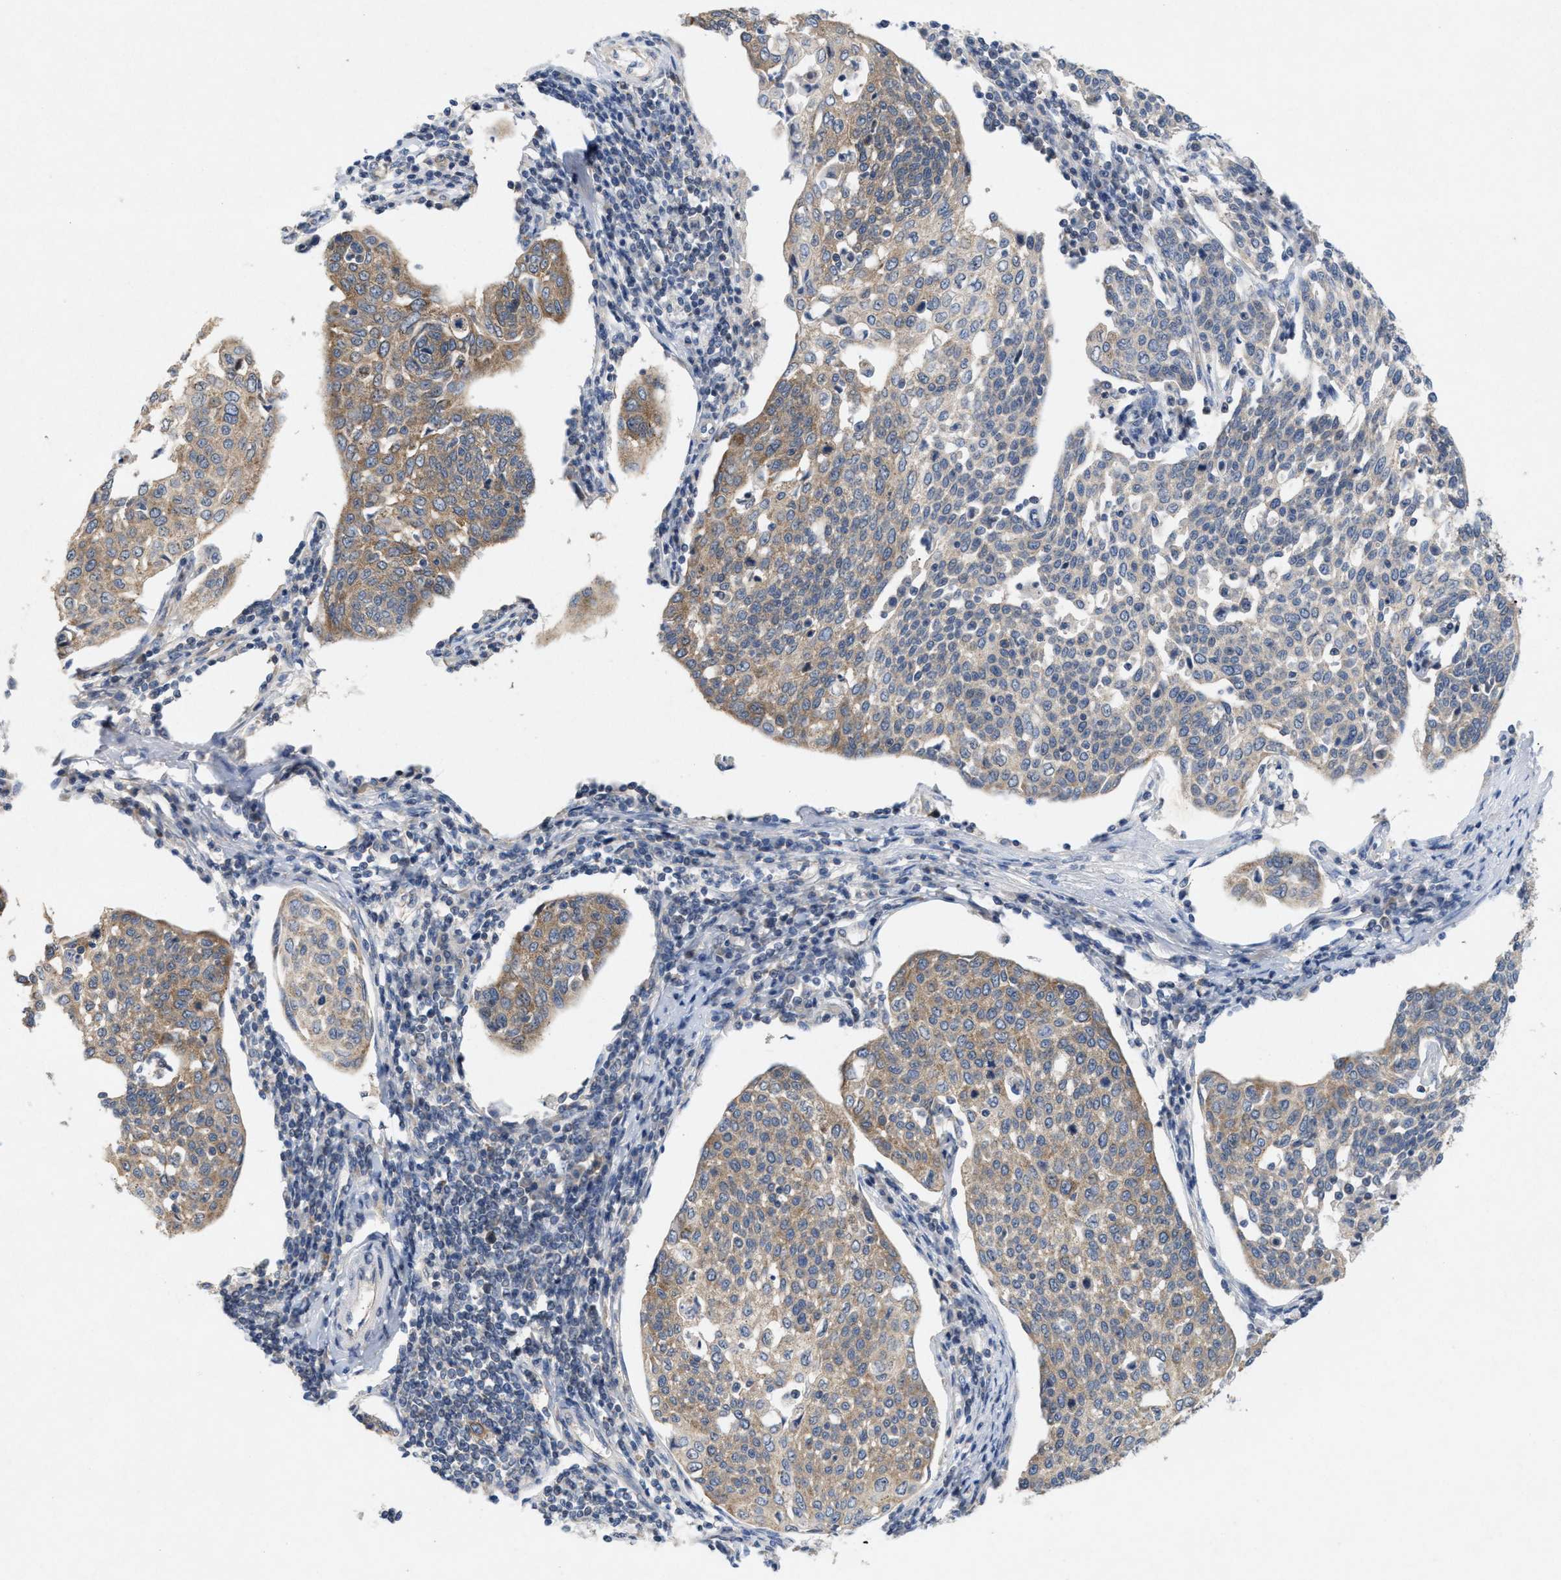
{"staining": {"intensity": "moderate", "quantity": ">75%", "location": "cytoplasmic/membranous"}, "tissue": "cervical cancer", "cell_type": "Tumor cells", "image_type": "cancer", "snomed": [{"axis": "morphology", "description": "Squamous cell carcinoma, NOS"}, {"axis": "topography", "description": "Cervix"}], "caption": "Protein analysis of cervical cancer (squamous cell carcinoma) tissue demonstrates moderate cytoplasmic/membranous staining in about >75% of tumor cells.", "gene": "UBAP2", "patient": {"sex": "female", "age": 34}}